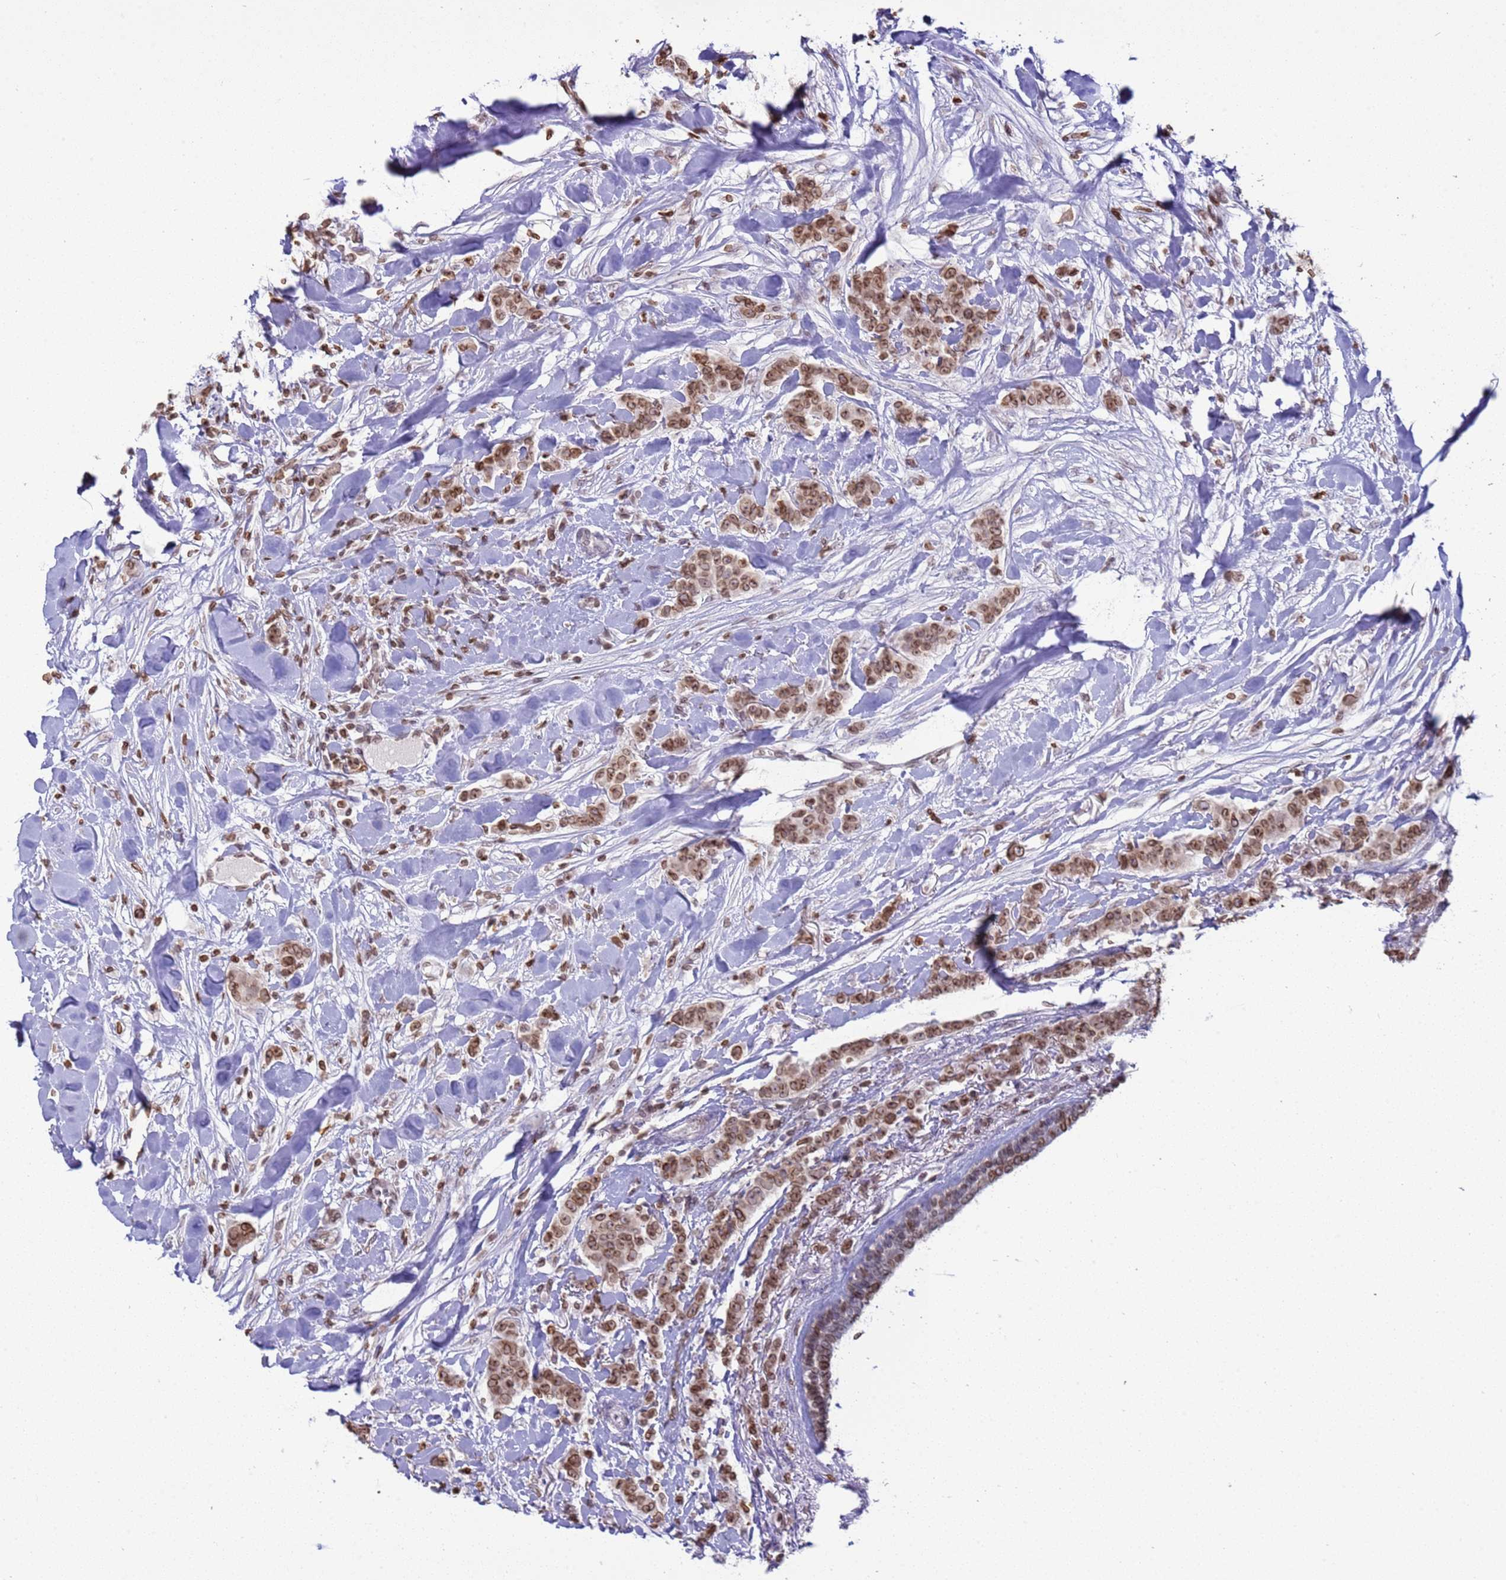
{"staining": {"intensity": "moderate", "quantity": ">75%", "location": "cytoplasmic/membranous,nuclear"}, "tissue": "breast cancer", "cell_type": "Tumor cells", "image_type": "cancer", "snomed": [{"axis": "morphology", "description": "Duct carcinoma"}, {"axis": "topography", "description": "Breast"}], "caption": "Immunohistochemical staining of infiltrating ductal carcinoma (breast) exhibits moderate cytoplasmic/membranous and nuclear protein expression in about >75% of tumor cells.", "gene": "DHX37", "patient": {"sex": "female", "age": 40}}